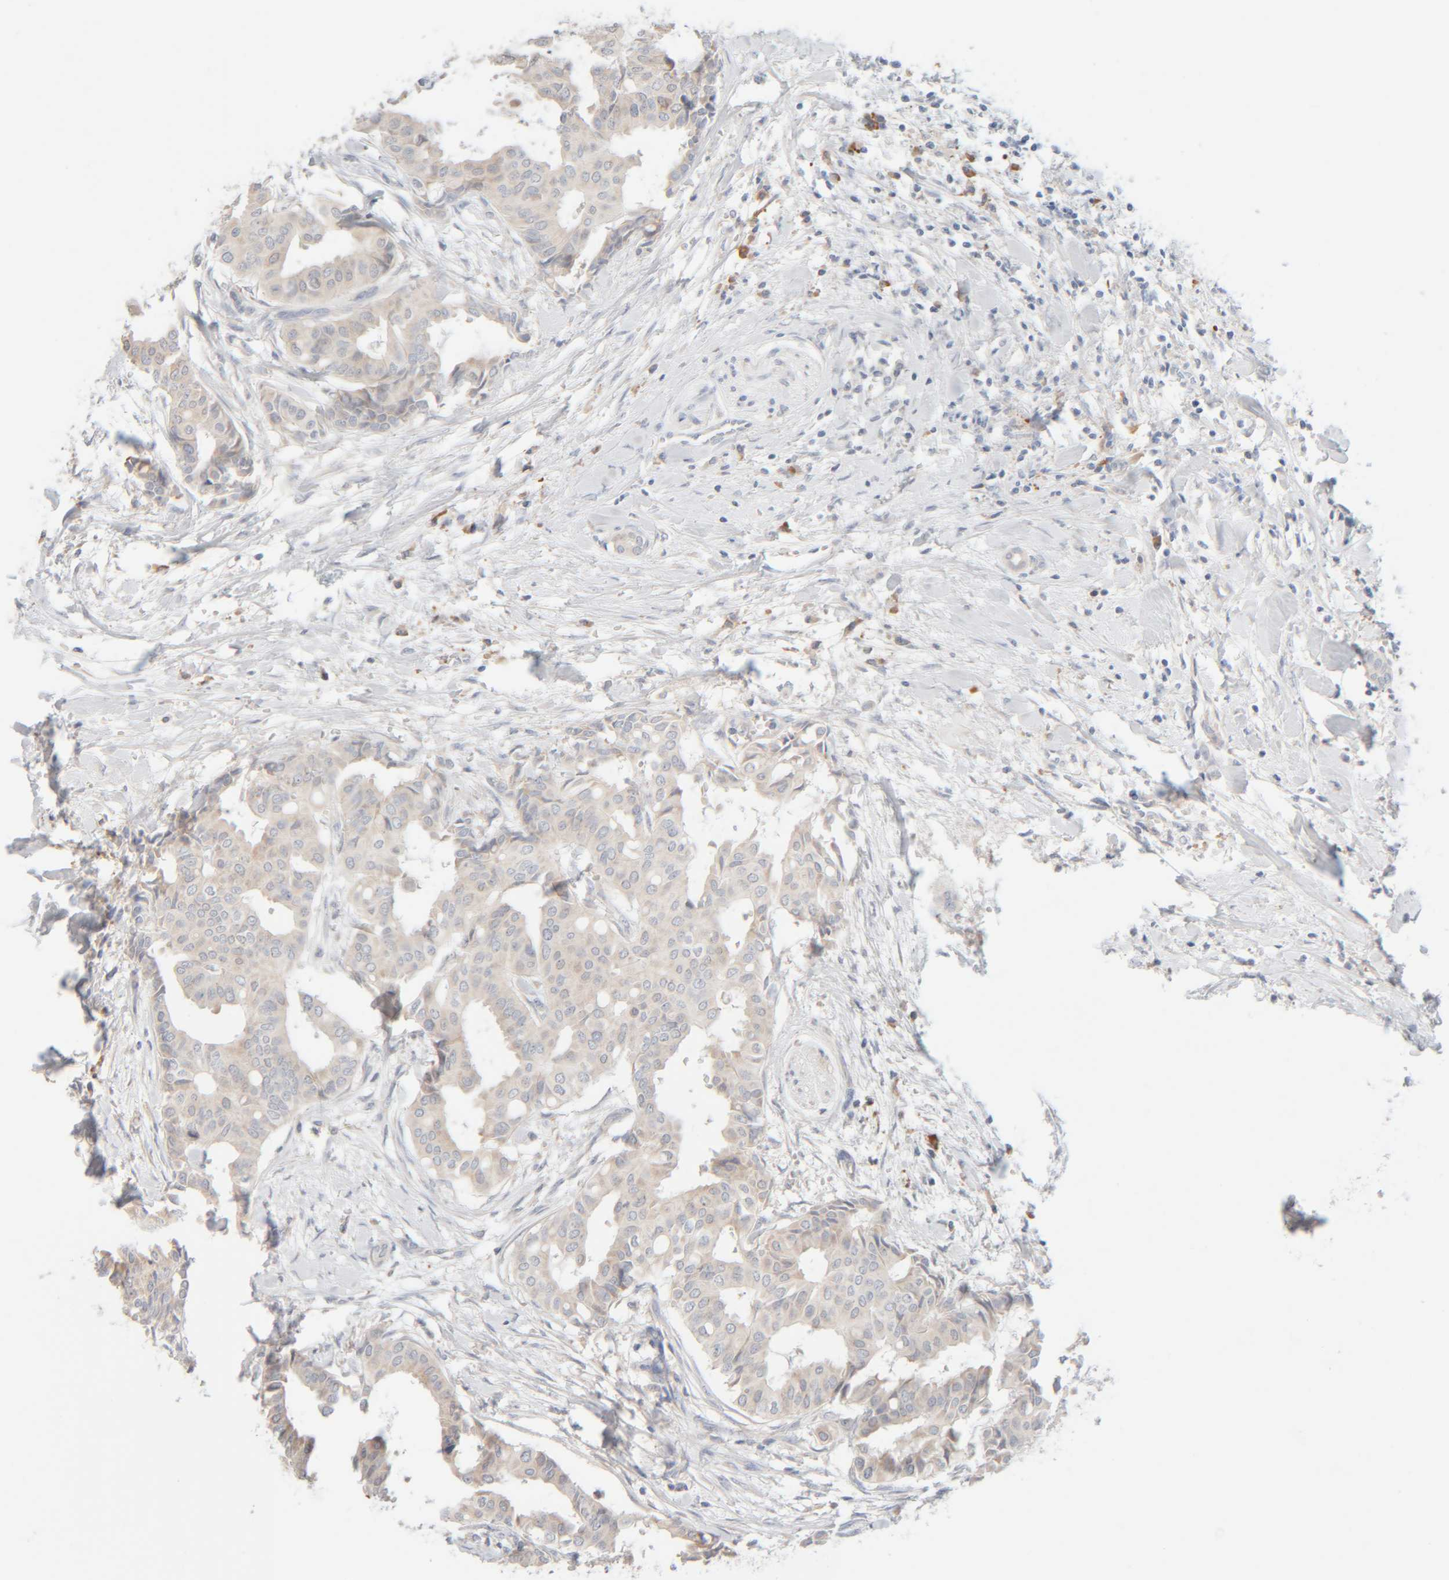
{"staining": {"intensity": "weak", "quantity": "<25%", "location": "cytoplasmic/membranous"}, "tissue": "head and neck cancer", "cell_type": "Tumor cells", "image_type": "cancer", "snomed": [{"axis": "morphology", "description": "Adenocarcinoma, NOS"}, {"axis": "topography", "description": "Salivary gland"}, {"axis": "topography", "description": "Head-Neck"}], "caption": "Head and neck cancer was stained to show a protein in brown. There is no significant expression in tumor cells.", "gene": "RIDA", "patient": {"sex": "female", "age": 59}}